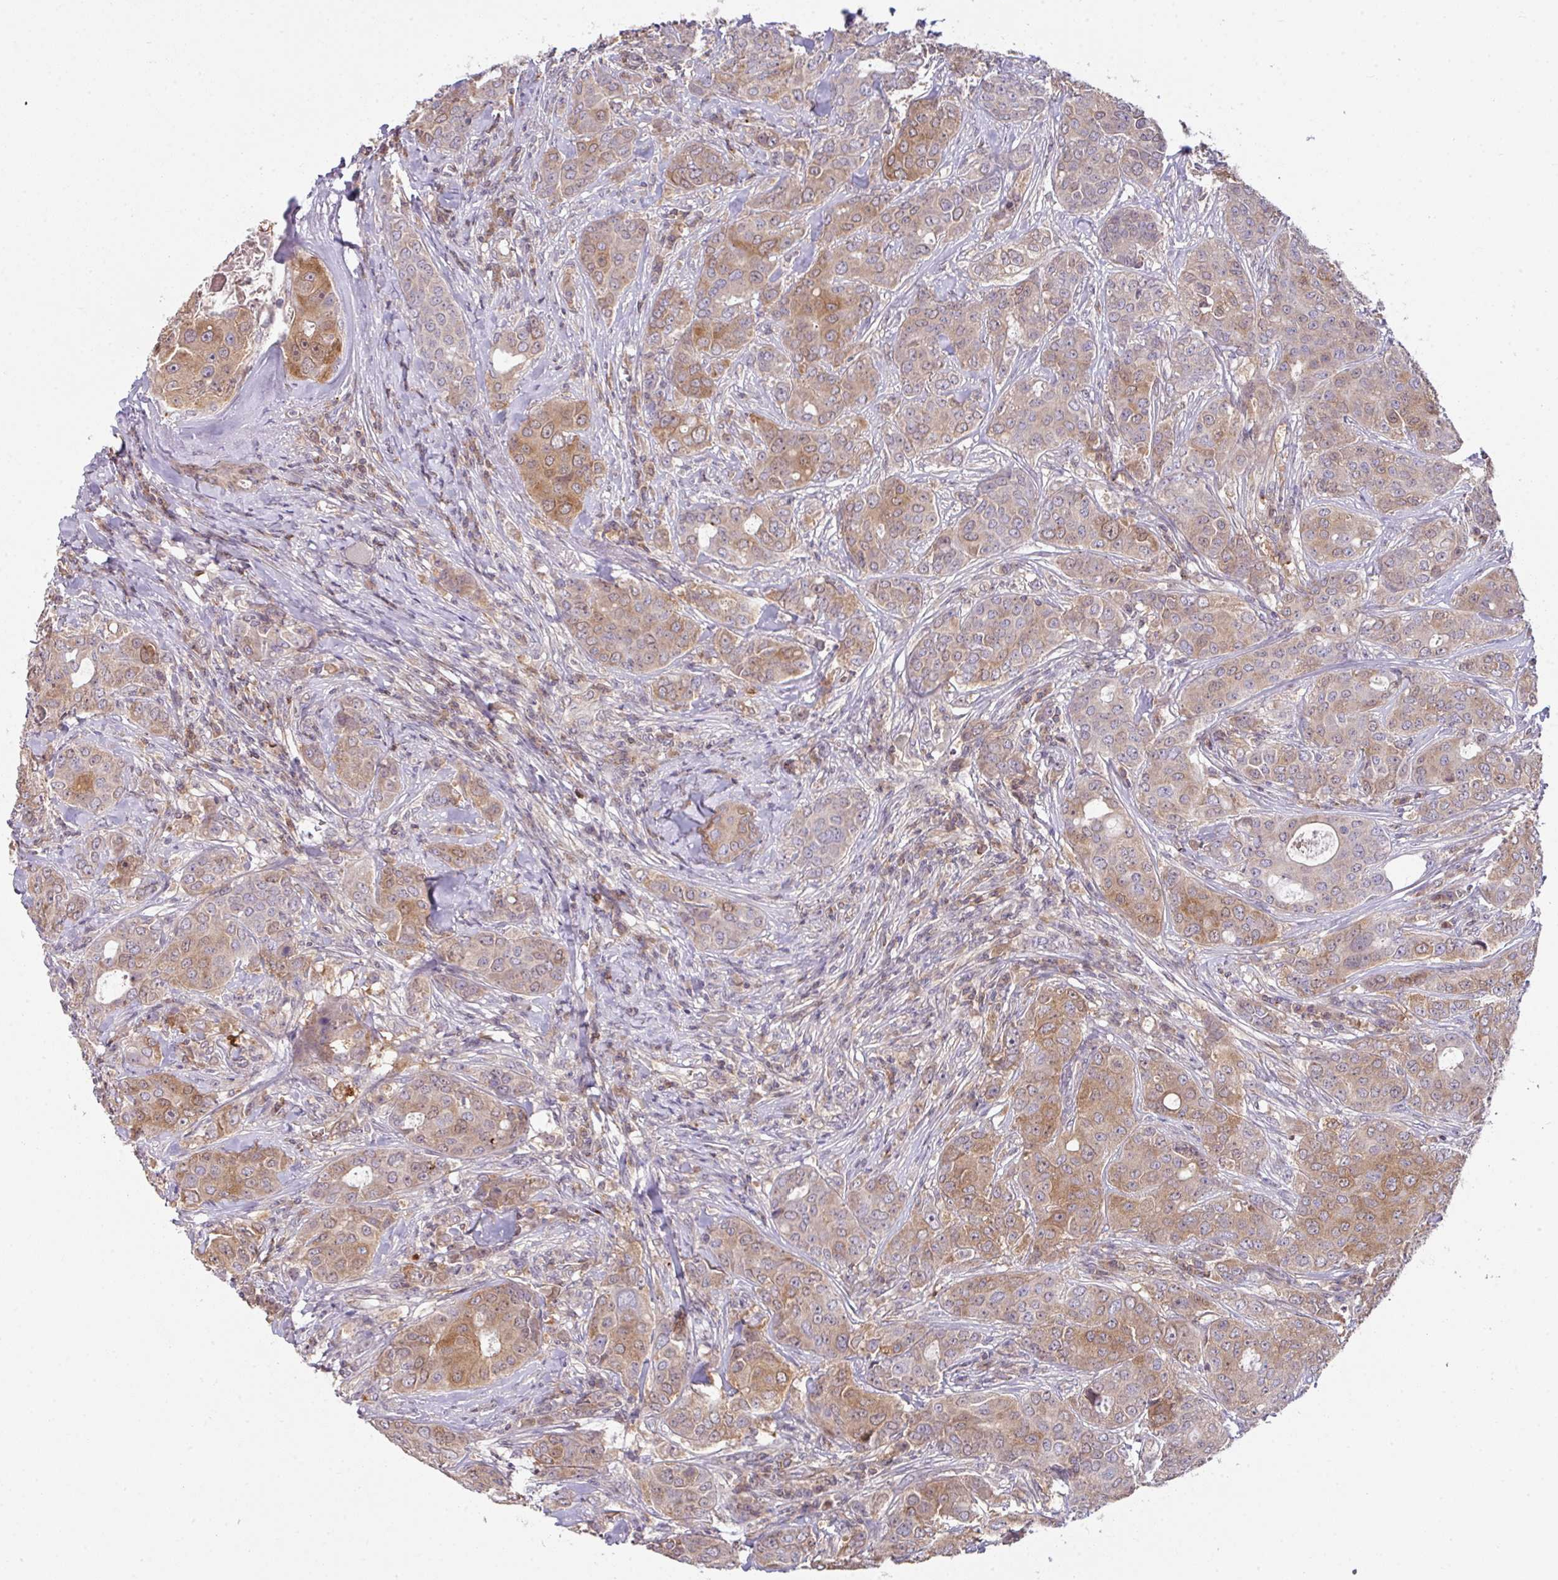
{"staining": {"intensity": "moderate", "quantity": "25%-75%", "location": "cytoplasmic/membranous"}, "tissue": "breast cancer", "cell_type": "Tumor cells", "image_type": "cancer", "snomed": [{"axis": "morphology", "description": "Duct carcinoma"}, {"axis": "topography", "description": "Breast"}], "caption": "Moderate cytoplasmic/membranous protein positivity is appreciated in about 25%-75% of tumor cells in invasive ductal carcinoma (breast). (DAB (3,3'-diaminobenzidine) IHC, brown staining for protein, blue staining for nuclei).", "gene": "SLAMF6", "patient": {"sex": "female", "age": 43}}